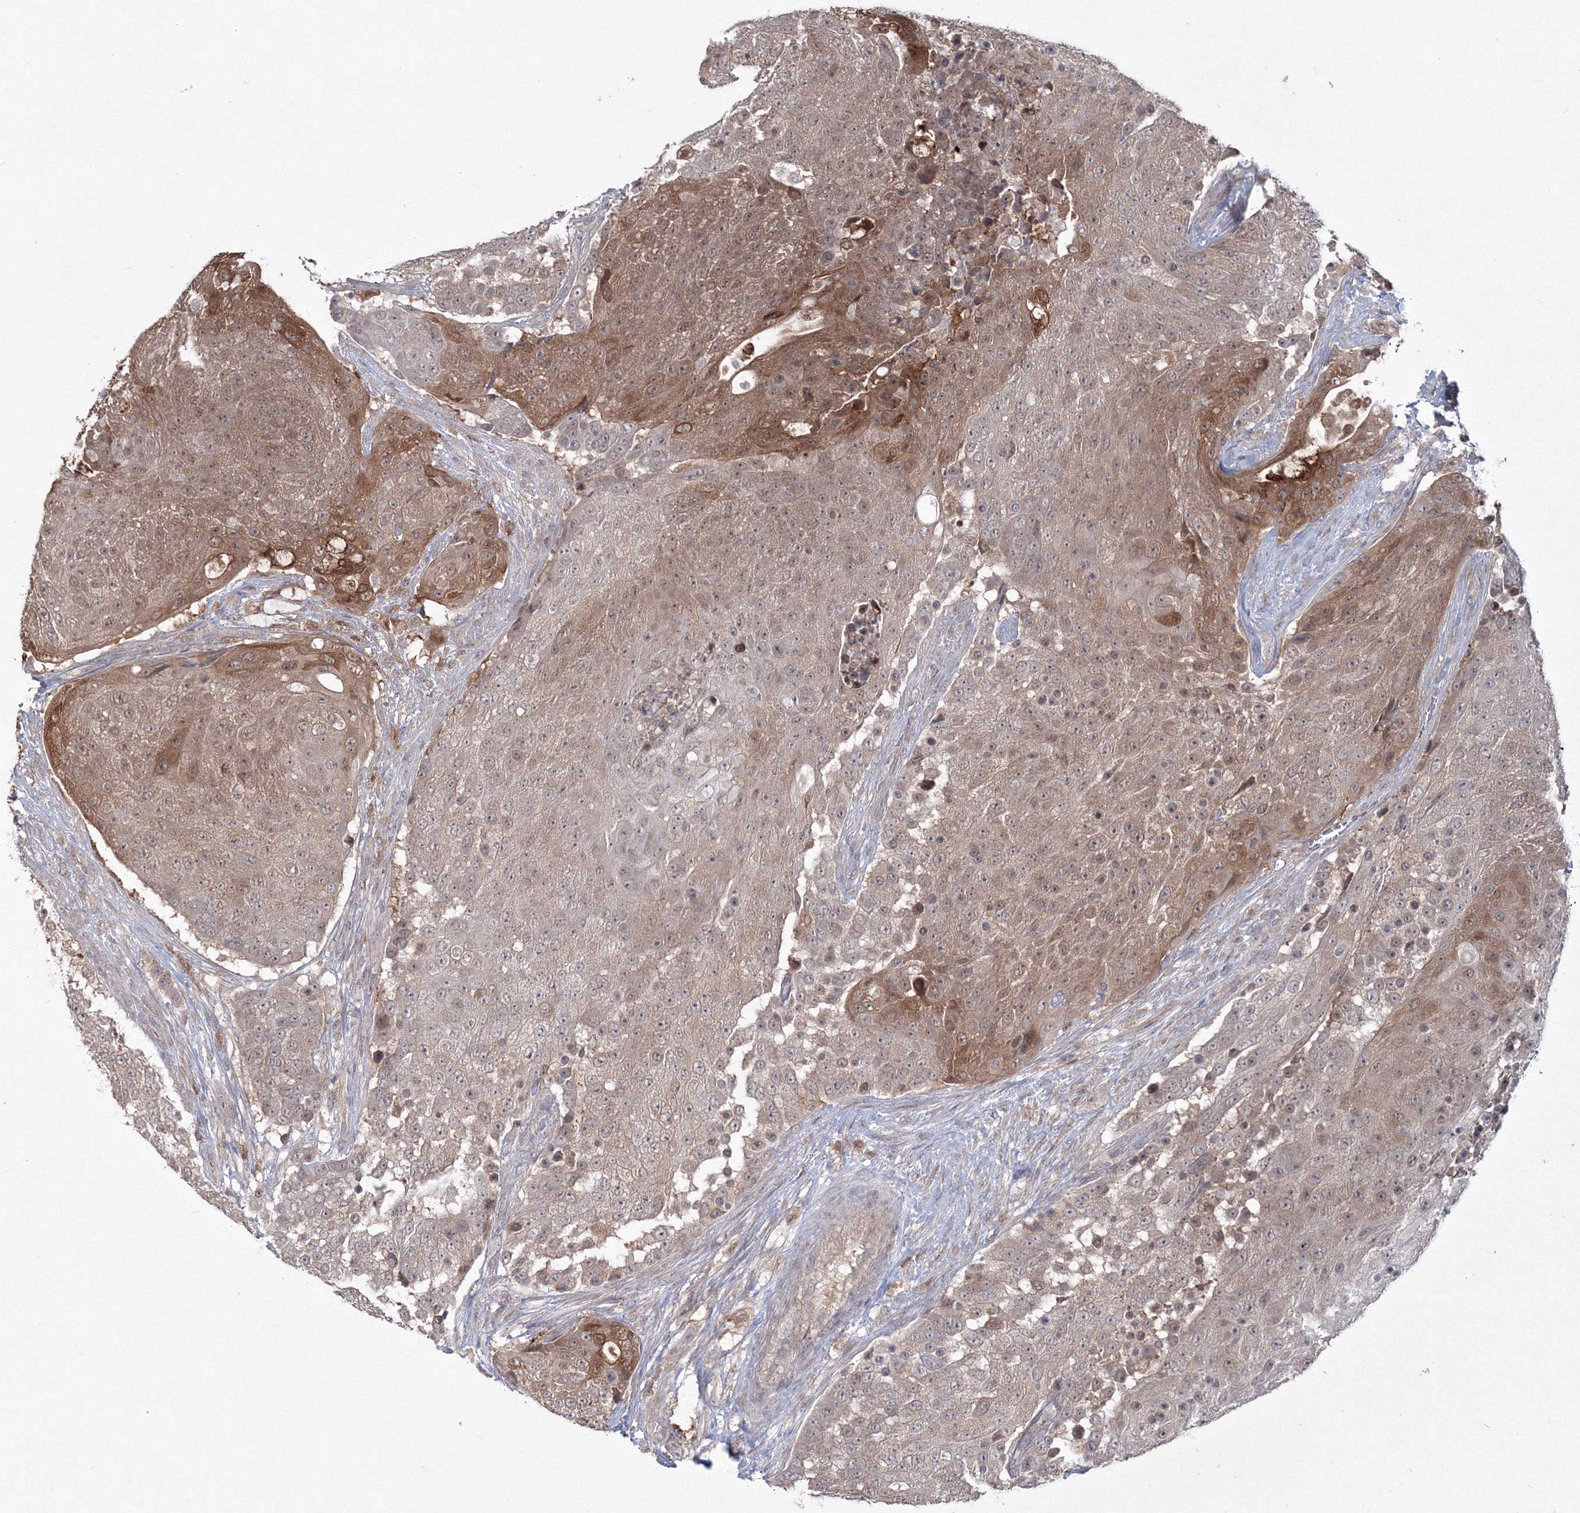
{"staining": {"intensity": "moderate", "quantity": ">75%", "location": "cytoplasmic/membranous"}, "tissue": "urothelial cancer", "cell_type": "Tumor cells", "image_type": "cancer", "snomed": [{"axis": "morphology", "description": "Urothelial carcinoma, High grade"}, {"axis": "topography", "description": "Urinary bladder"}], "caption": "A brown stain labels moderate cytoplasmic/membranous staining of a protein in urothelial cancer tumor cells.", "gene": "MKRN2", "patient": {"sex": "female", "age": 63}}